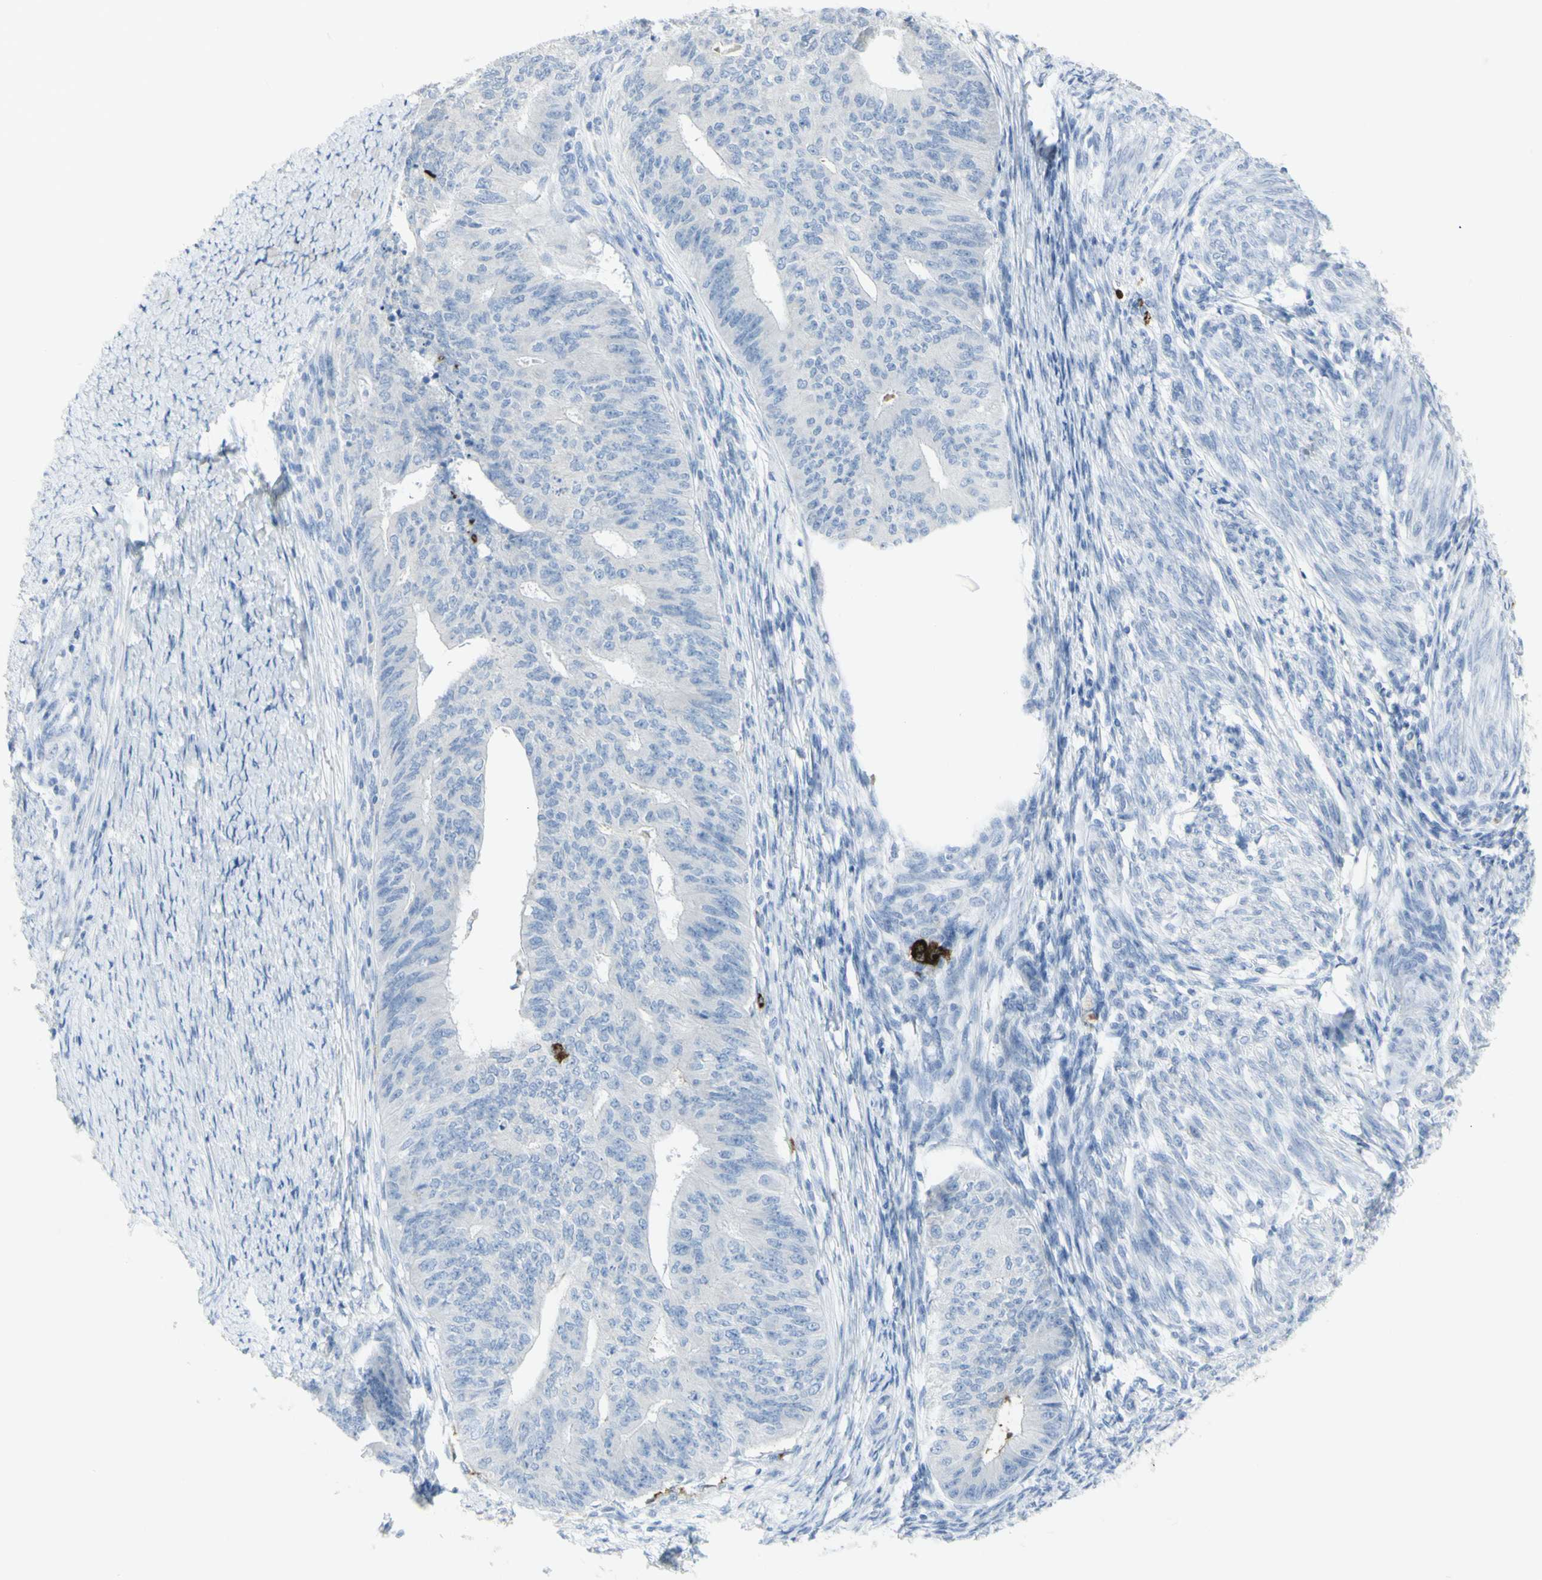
{"staining": {"intensity": "negative", "quantity": "none", "location": "none"}, "tissue": "endometrial cancer", "cell_type": "Tumor cells", "image_type": "cancer", "snomed": [{"axis": "morphology", "description": "Adenocarcinoma, NOS"}, {"axis": "topography", "description": "Endometrium"}], "caption": "A high-resolution photomicrograph shows immunohistochemistry (IHC) staining of adenocarcinoma (endometrial), which shows no significant expression in tumor cells. (DAB immunohistochemistry (IHC), high magnification).", "gene": "CD207", "patient": {"sex": "female", "age": 32}}